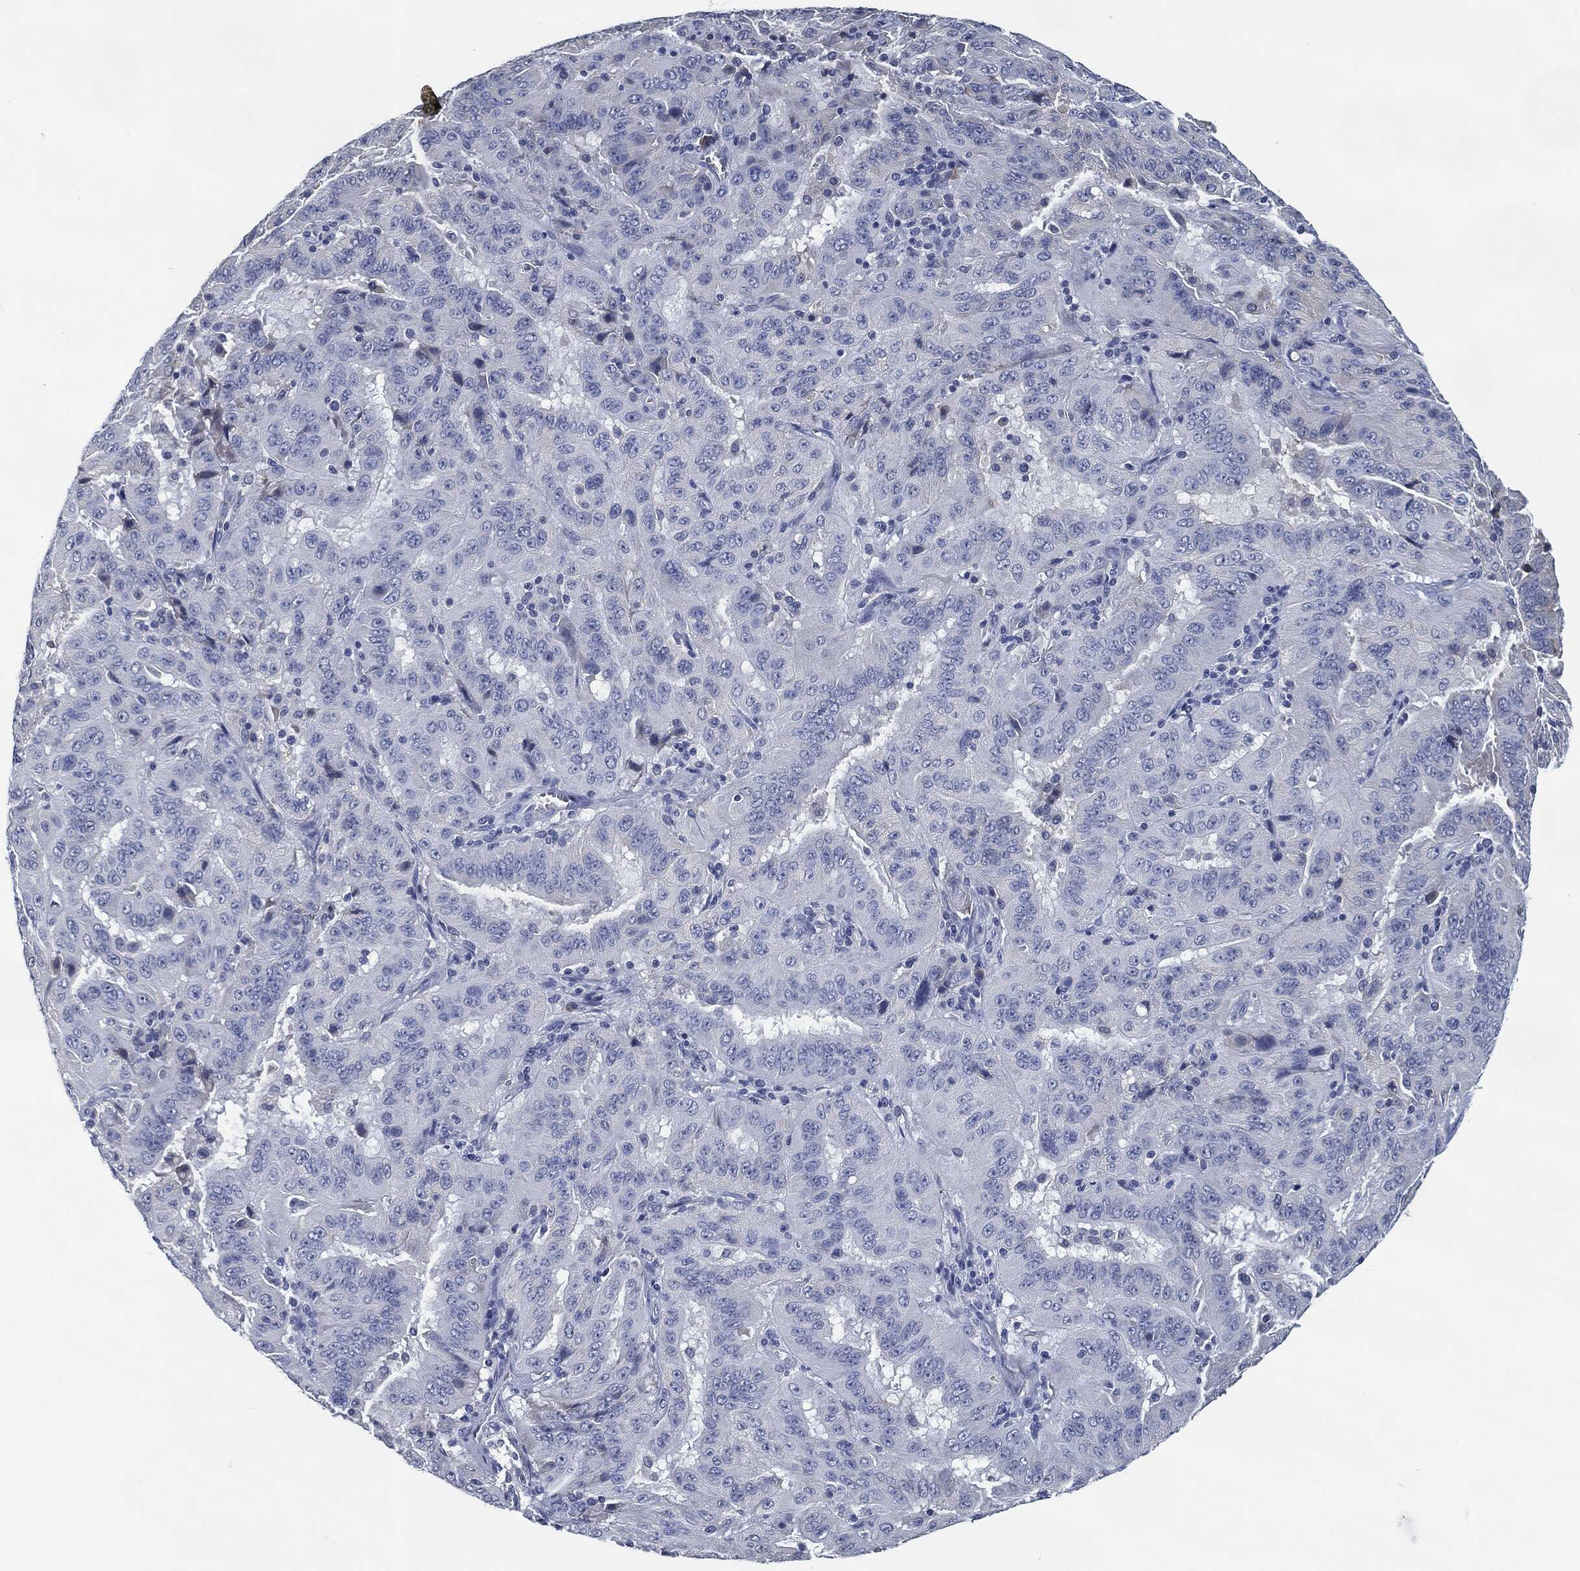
{"staining": {"intensity": "negative", "quantity": "none", "location": "none"}, "tissue": "pancreatic cancer", "cell_type": "Tumor cells", "image_type": "cancer", "snomed": [{"axis": "morphology", "description": "Adenocarcinoma, NOS"}, {"axis": "topography", "description": "Pancreas"}], "caption": "A photomicrograph of human pancreatic cancer (adenocarcinoma) is negative for staining in tumor cells.", "gene": "IL2RG", "patient": {"sex": "male", "age": 63}}